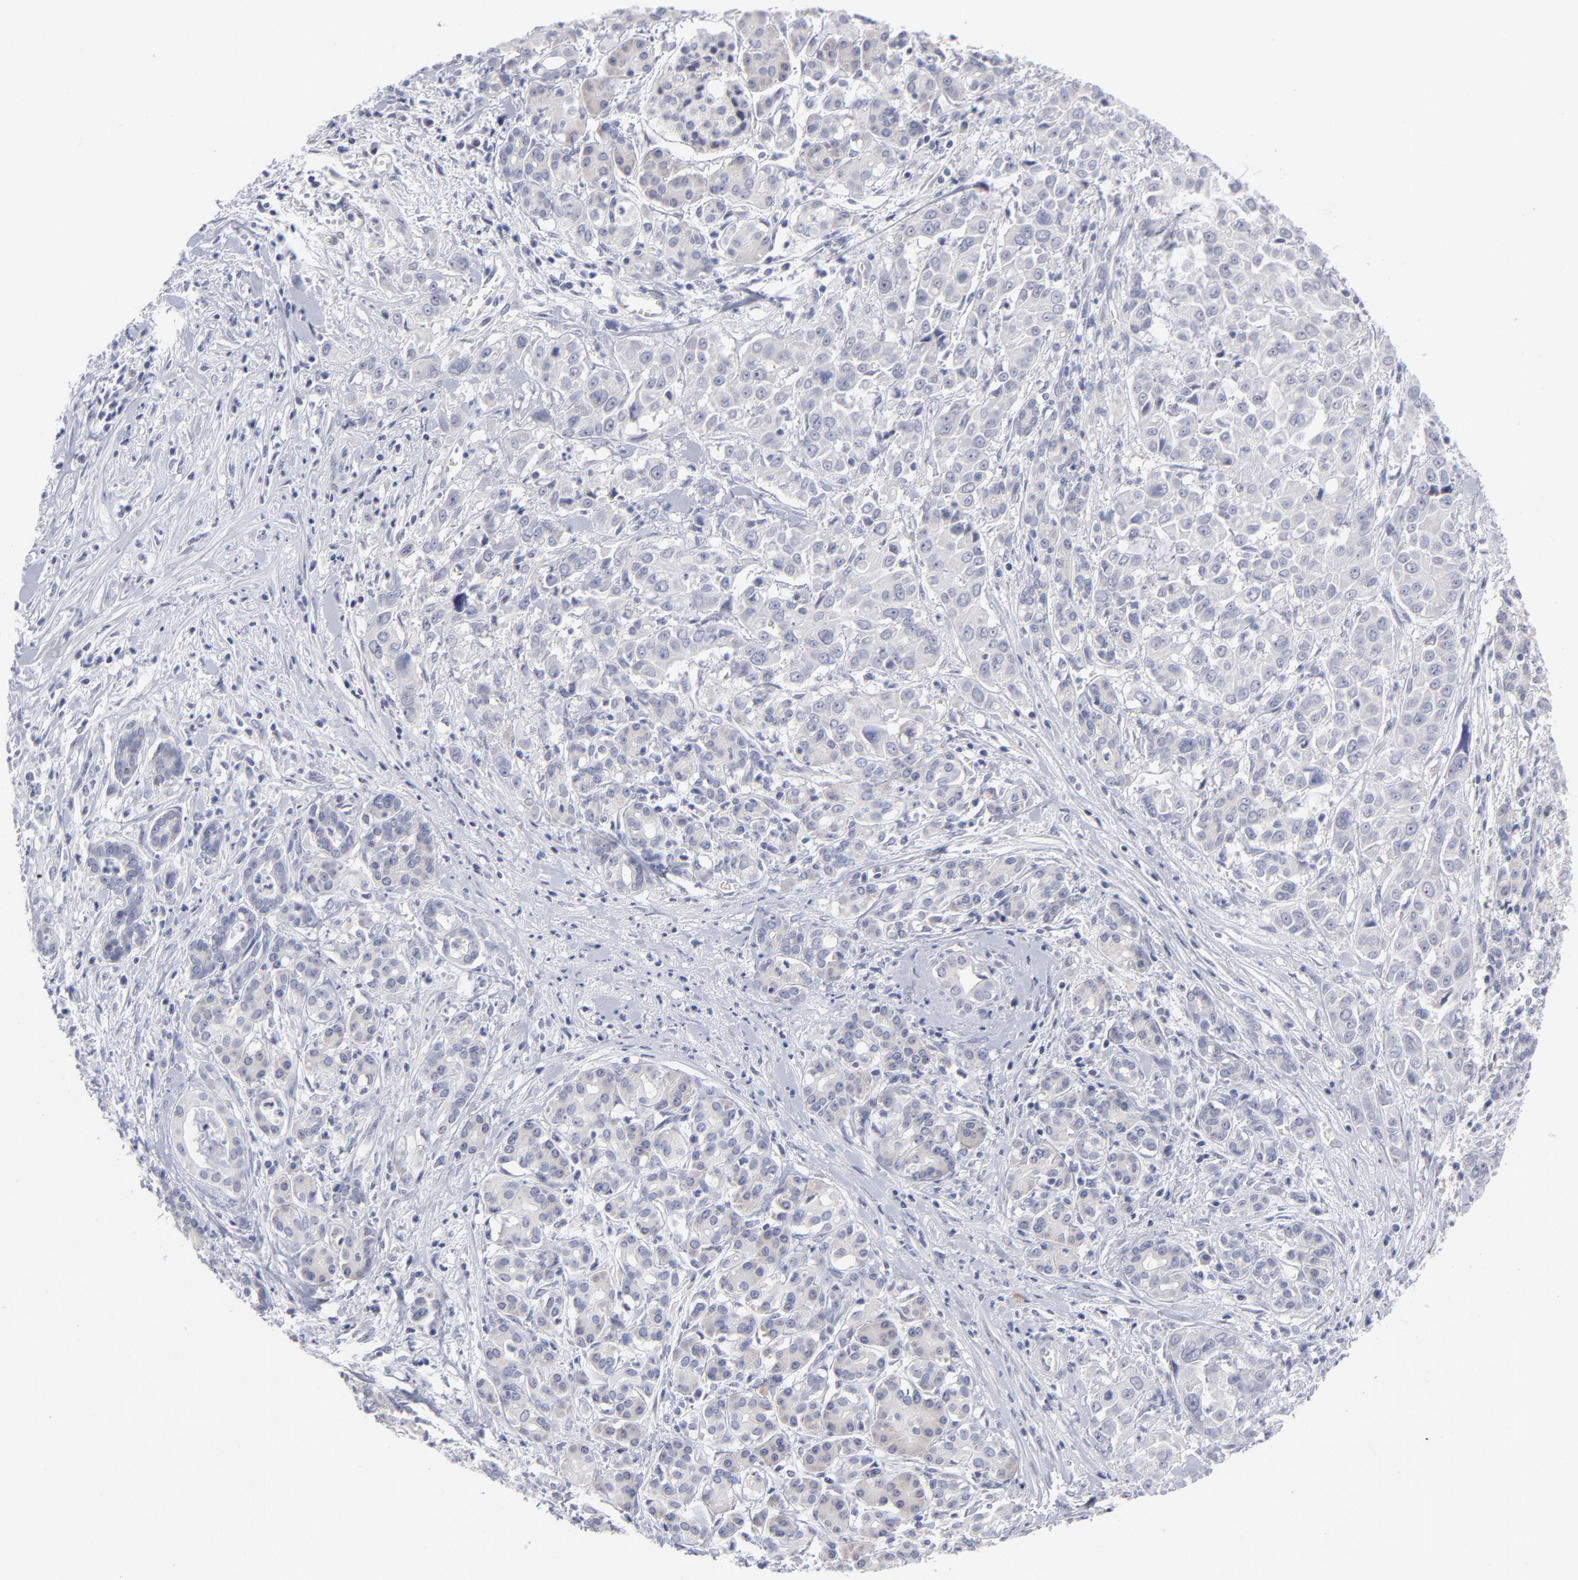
{"staining": {"intensity": "negative", "quantity": "none", "location": "none"}, "tissue": "pancreatic cancer", "cell_type": "Tumor cells", "image_type": "cancer", "snomed": [{"axis": "morphology", "description": "Adenocarcinoma, NOS"}, {"axis": "topography", "description": "Pancreas"}], "caption": "Tumor cells show no significant protein positivity in adenocarcinoma (pancreatic).", "gene": "RPS24", "patient": {"sex": "female", "age": 52}}